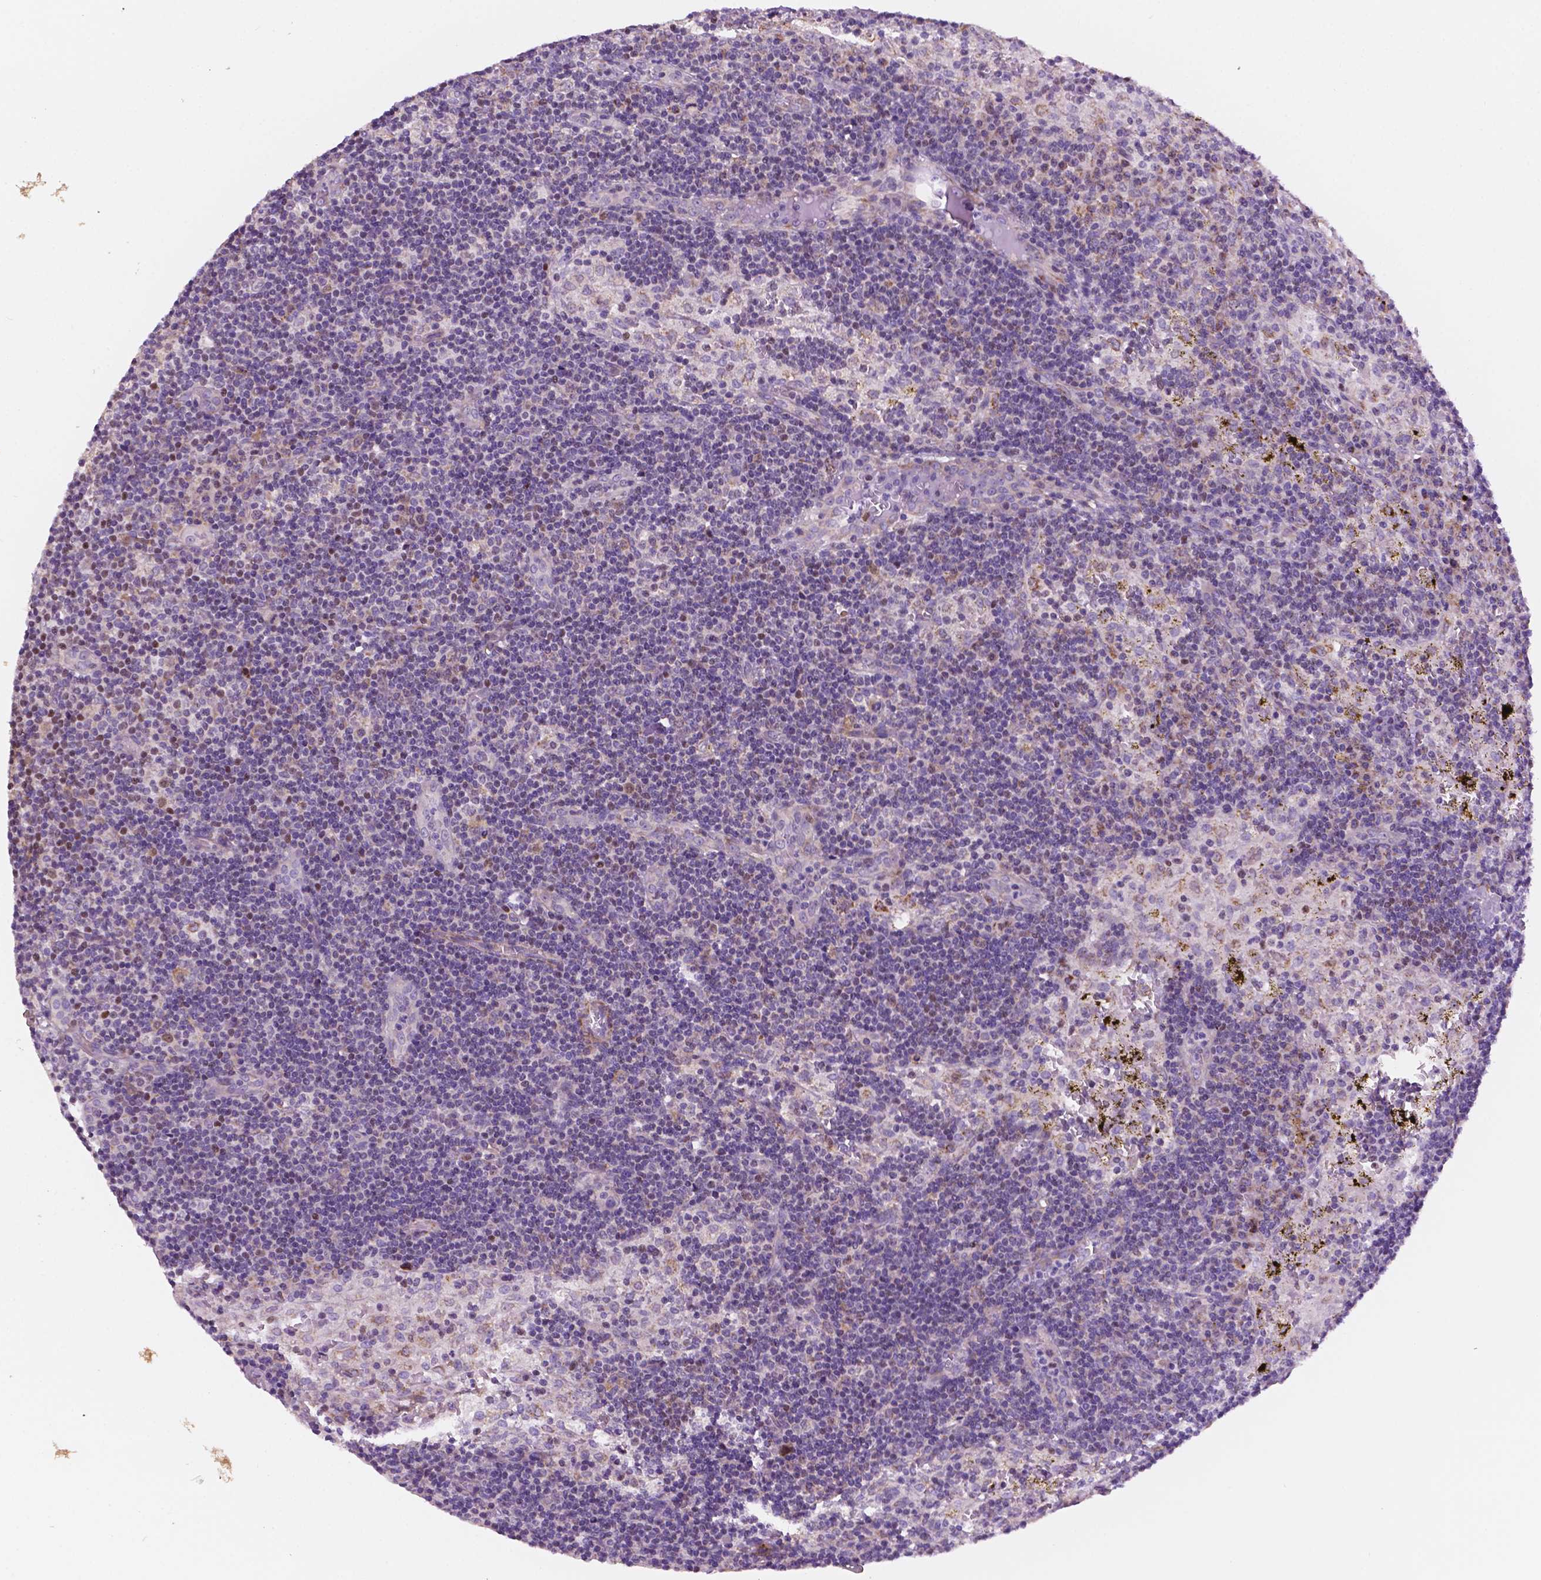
{"staining": {"intensity": "weak", "quantity": "25%-75%", "location": "cytoplasmic/membranous,nuclear"}, "tissue": "lymph node", "cell_type": "Germinal center cells", "image_type": "normal", "snomed": [{"axis": "morphology", "description": "Normal tissue, NOS"}, {"axis": "topography", "description": "Lymph node"}], "caption": "Protein staining shows weak cytoplasmic/membranous,nuclear expression in about 25%-75% of germinal center cells in normal lymph node. (brown staining indicates protein expression, while blue staining denotes nuclei).", "gene": "GEMIN4", "patient": {"sex": "male", "age": 62}}